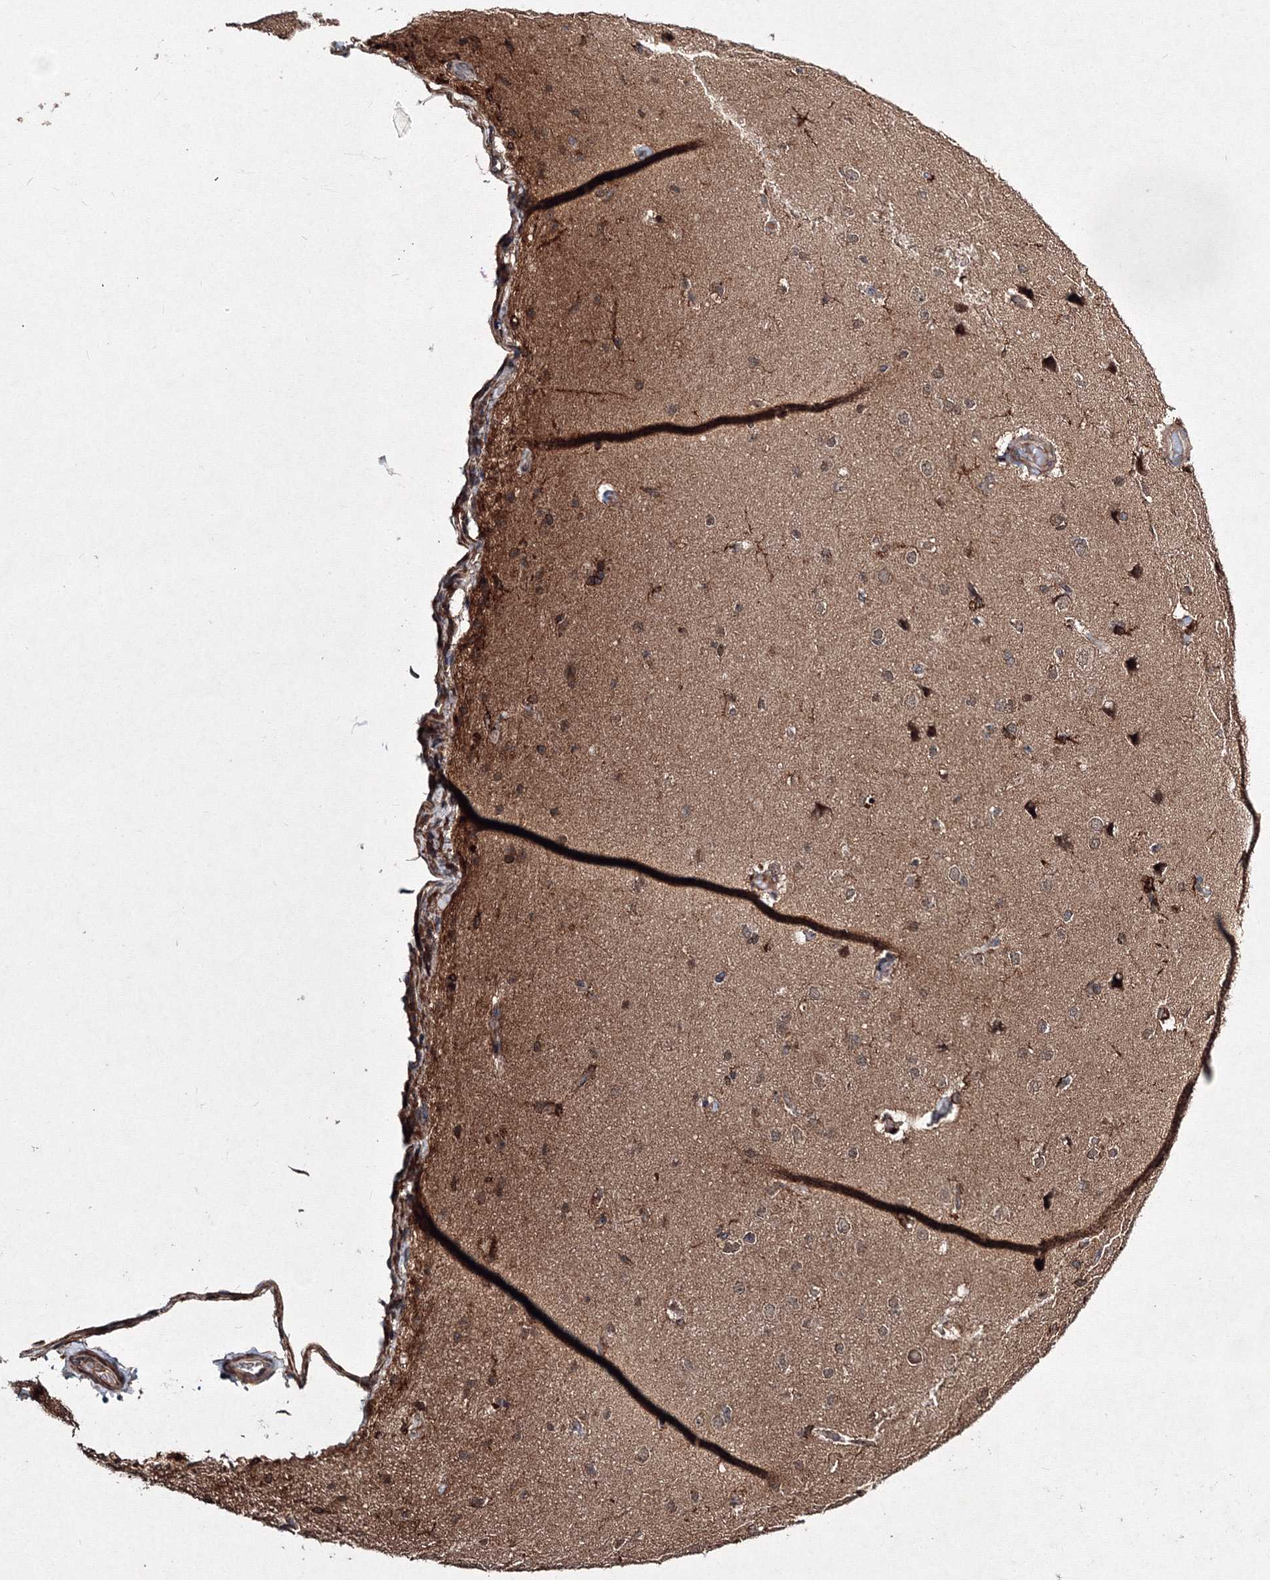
{"staining": {"intensity": "moderate", "quantity": ">75%", "location": "cytoplasmic/membranous"}, "tissue": "cerebral cortex", "cell_type": "Endothelial cells", "image_type": "normal", "snomed": [{"axis": "morphology", "description": "Normal tissue, NOS"}, {"axis": "topography", "description": "Cerebral cortex"}], "caption": "About >75% of endothelial cells in normal human cerebral cortex exhibit moderate cytoplasmic/membranous protein positivity as visualized by brown immunohistochemical staining.", "gene": "RANBP3L", "patient": {"sex": "male", "age": 62}}